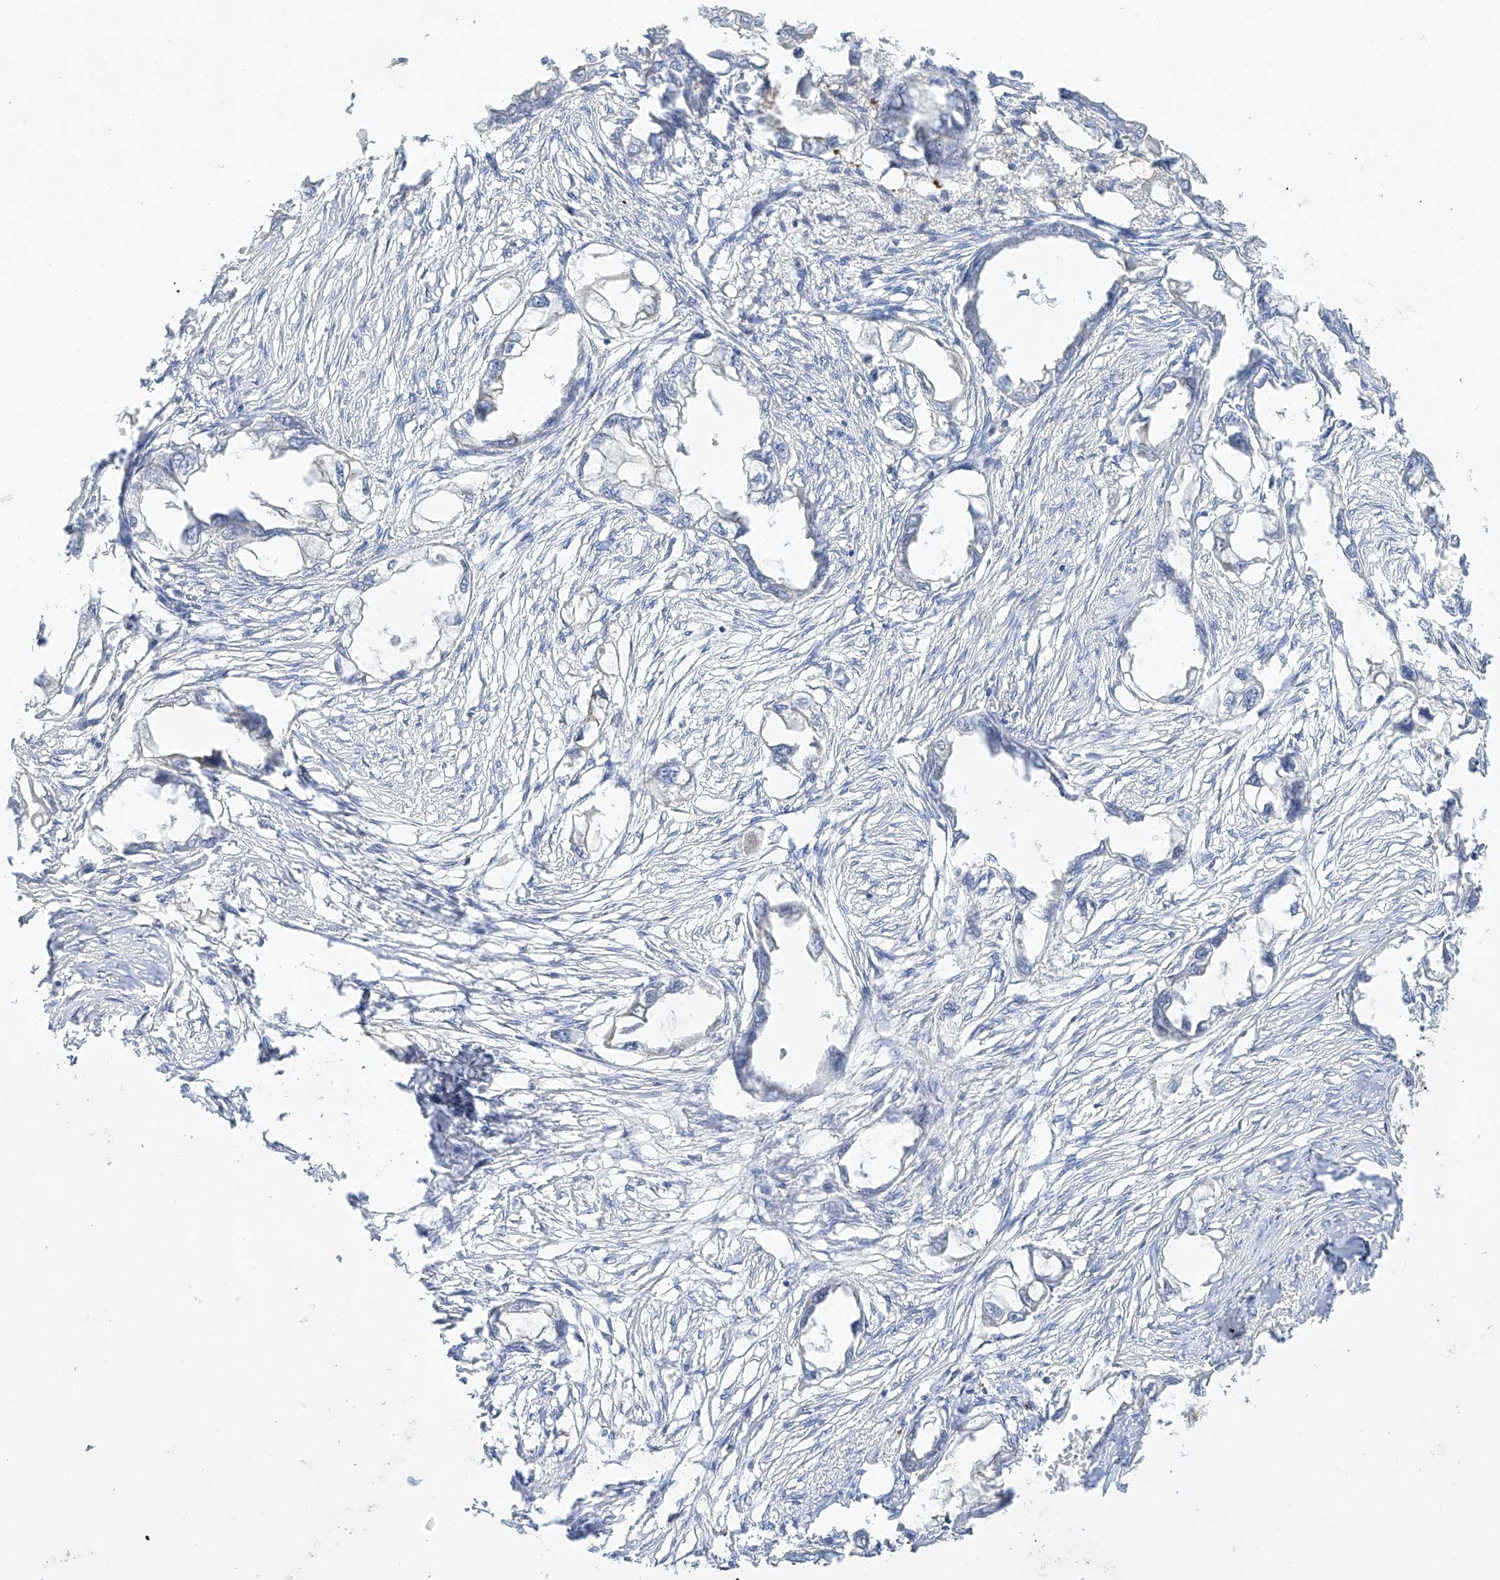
{"staining": {"intensity": "negative", "quantity": "none", "location": "none"}, "tissue": "endometrial cancer", "cell_type": "Tumor cells", "image_type": "cancer", "snomed": [{"axis": "morphology", "description": "Adenocarcinoma, NOS"}, {"axis": "morphology", "description": "Adenocarcinoma, metastatic, NOS"}, {"axis": "topography", "description": "Adipose tissue"}, {"axis": "topography", "description": "Endometrium"}], "caption": "High magnification brightfield microscopy of endometrial adenocarcinoma stained with DAB (3,3'-diaminobenzidine) (brown) and counterstained with hematoxylin (blue): tumor cells show no significant staining.", "gene": "PRSS12", "patient": {"sex": "female", "age": 67}}